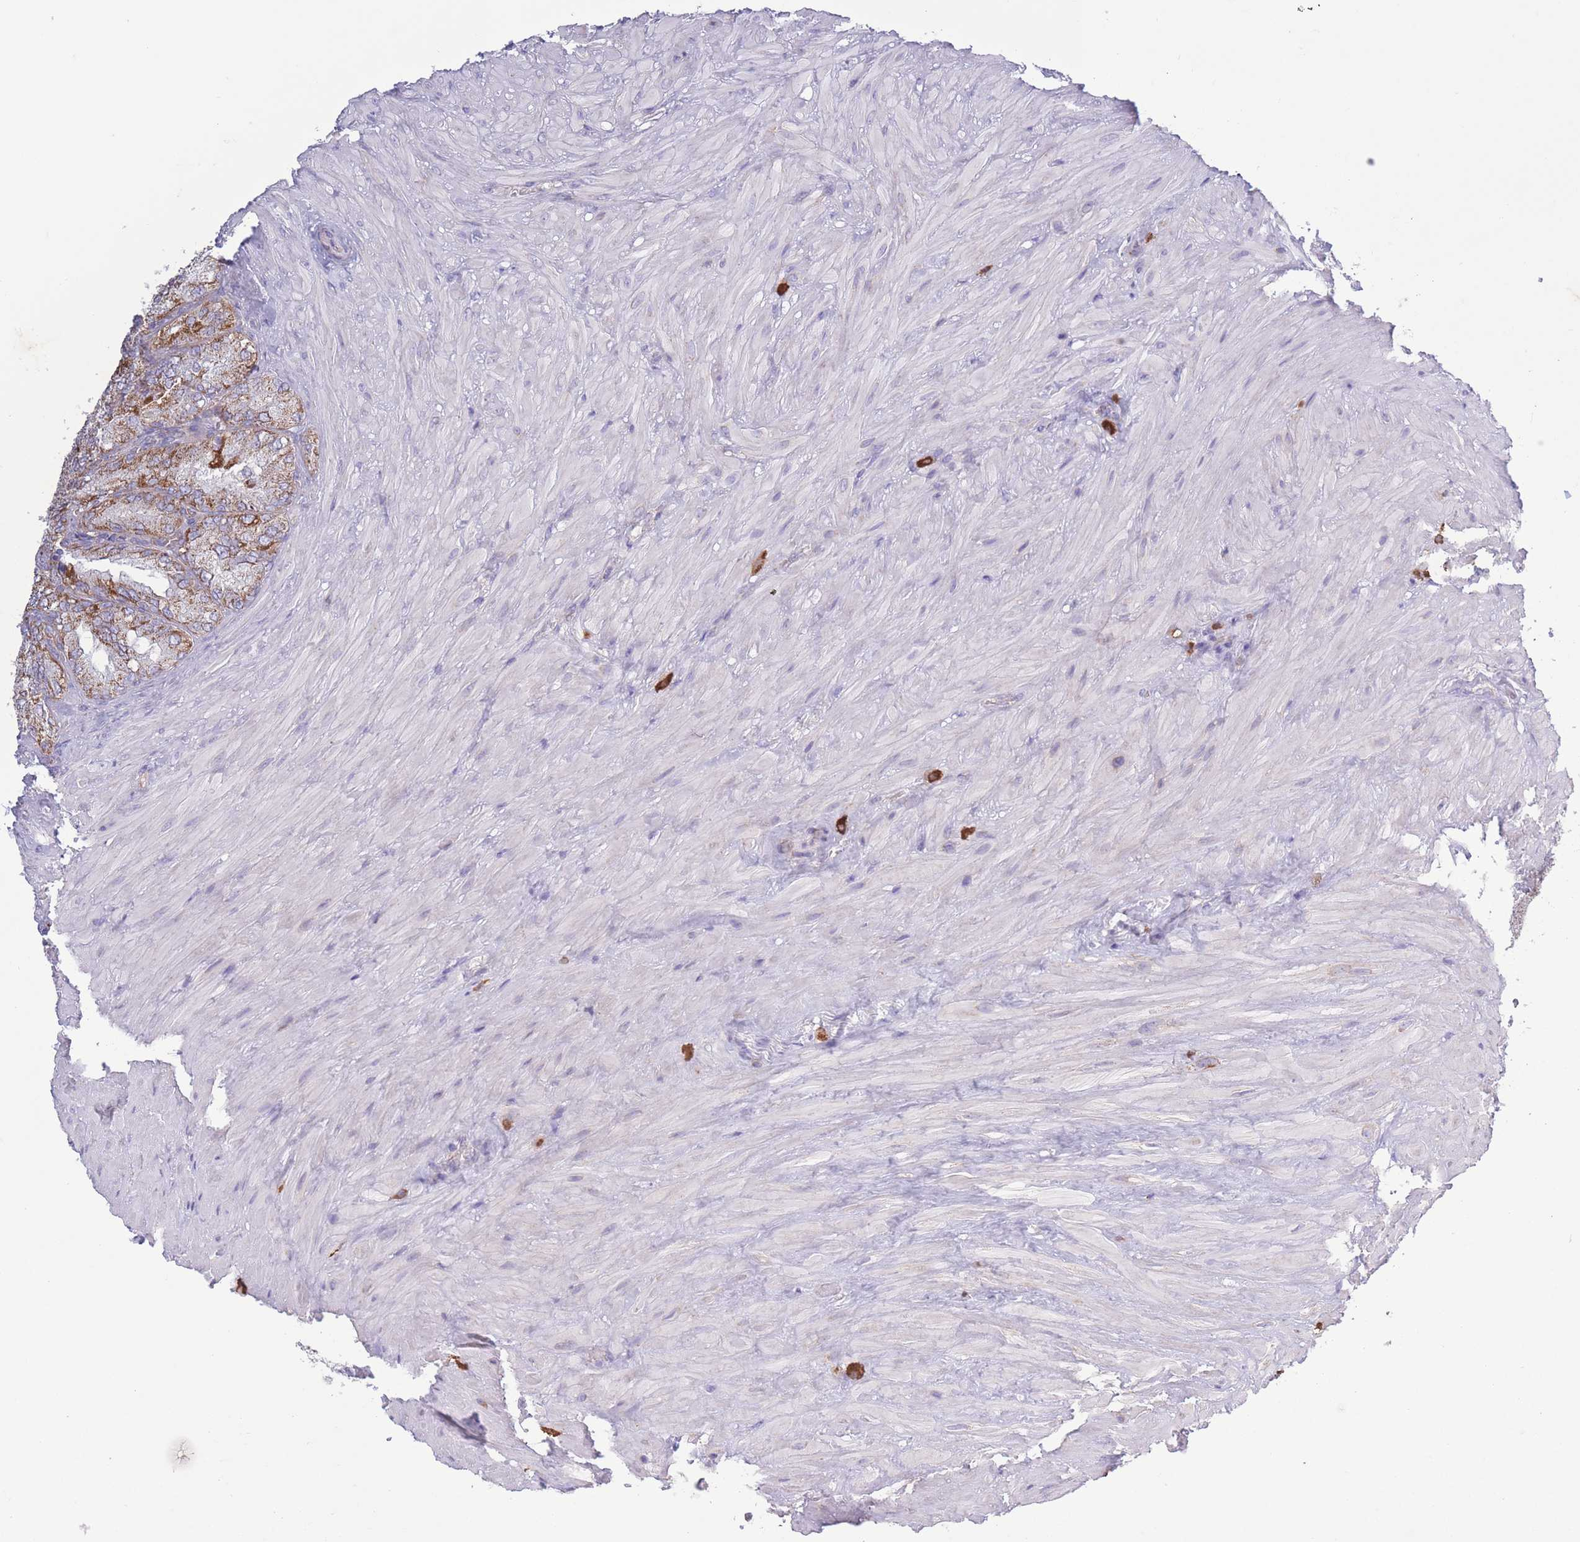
{"staining": {"intensity": "moderate", "quantity": "25%-75%", "location": "cytoplasmic/membranous"}, "tissue": "seminal vesicle", "cell_type": "Glandular cells", "image_type": "normal", "snomed": [{"axis": "morphology", "description": "Normal tissue, NOS"}, {"axis": "topography", "description": "Seminal veicle"}], "caption": "Protein staining demonstrates moderate cytoplasmic/membranous expression in about 25%-75% of glandular cells in normal seminal vesicle. (DAB IHC, brown staining for protein, blue staining for nuclei).", "gene": "PDHA1", "patient": {"sex": "male", "age": 62}}